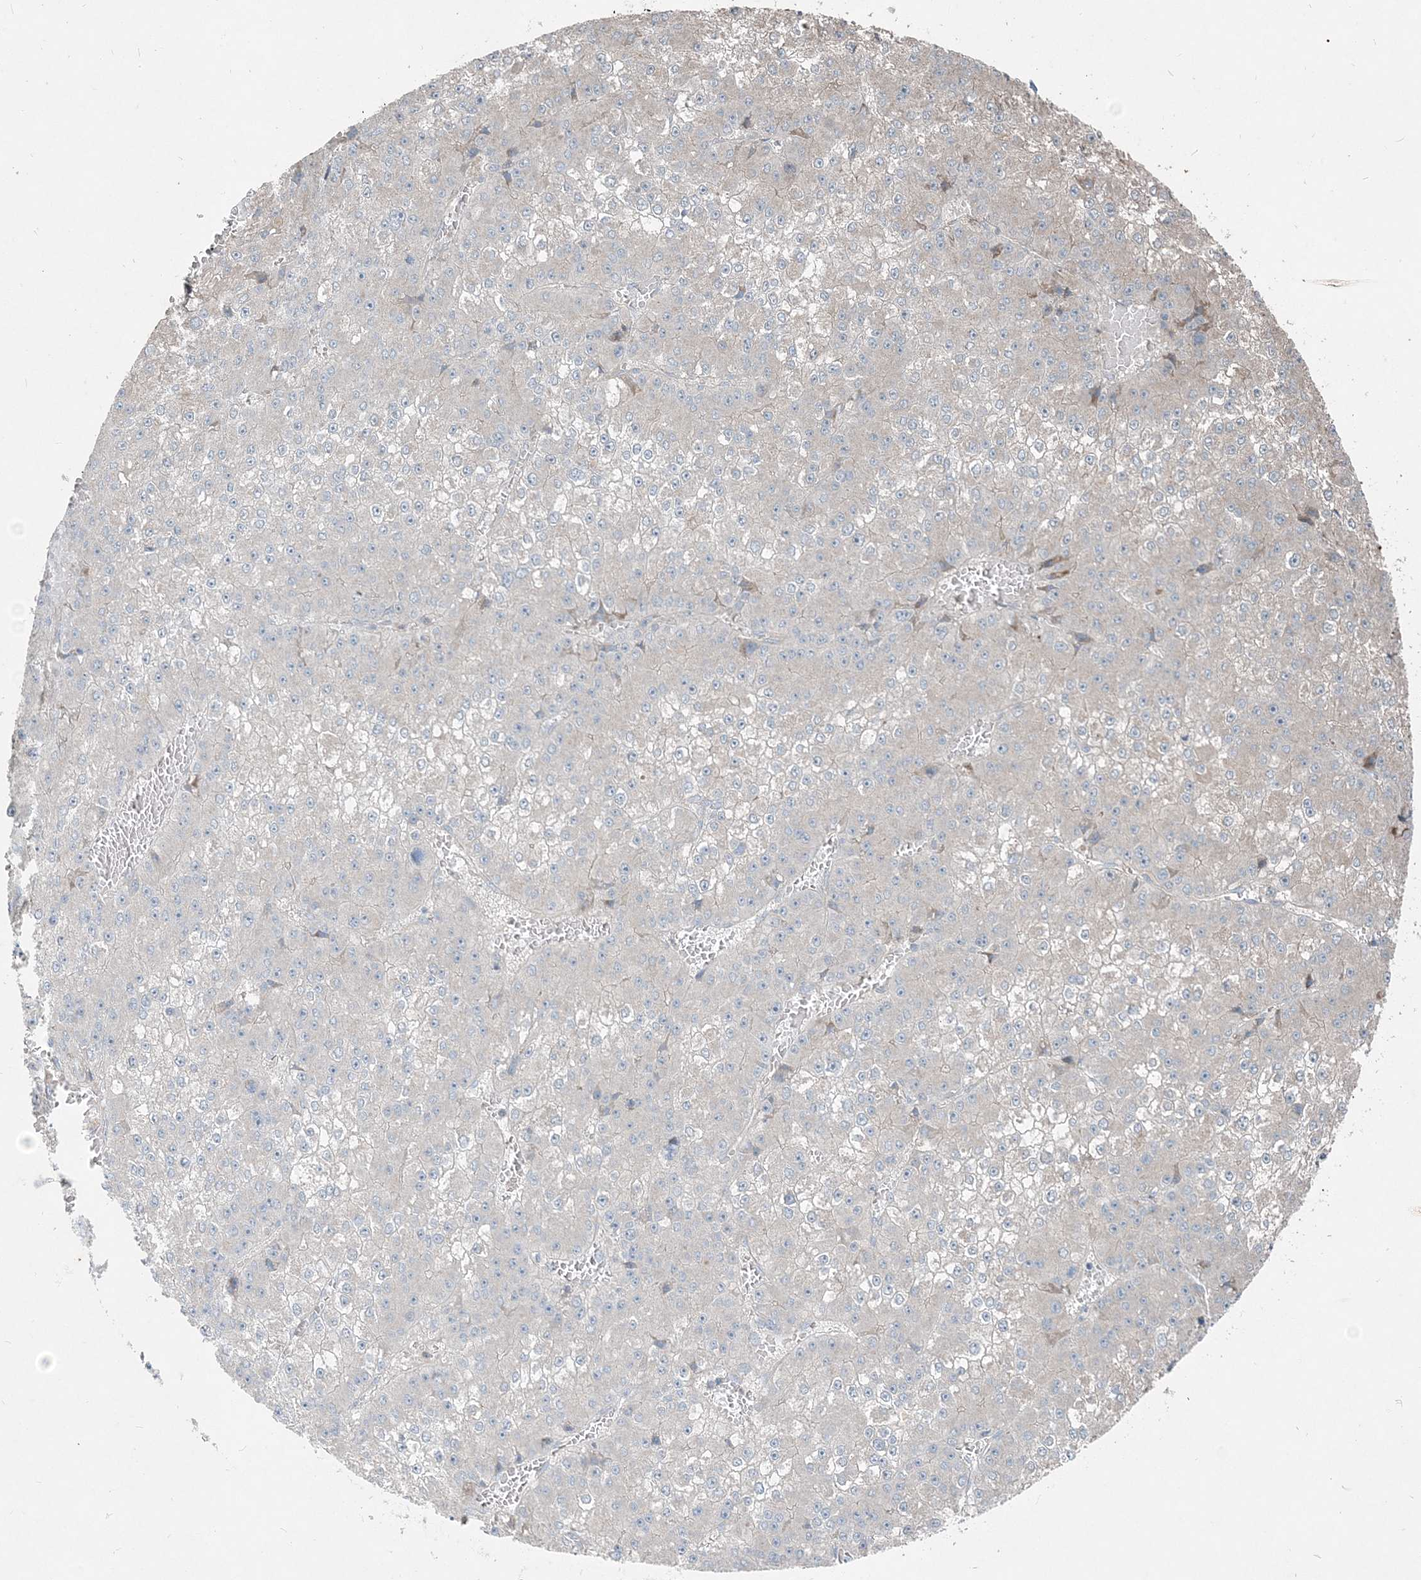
{"staining": {"intensity": "negative", "quantity": "none", "location": "none"}, "tissue": "liver cancer", "cell_type": "Tumor cells", "image_type": "cancer", "snomed": [{"axis": "morphology", "description": "Carcinoma, Hepatocellular, NOS"}, {"axis": "topography", "description": "Liver"}], "caption": "The photomicrograph demonstrates no staining of tumor cells in liver hepatocellular carcinoma.", "gene": "INTU", "patient": {"sex": "female", "age": 73}}